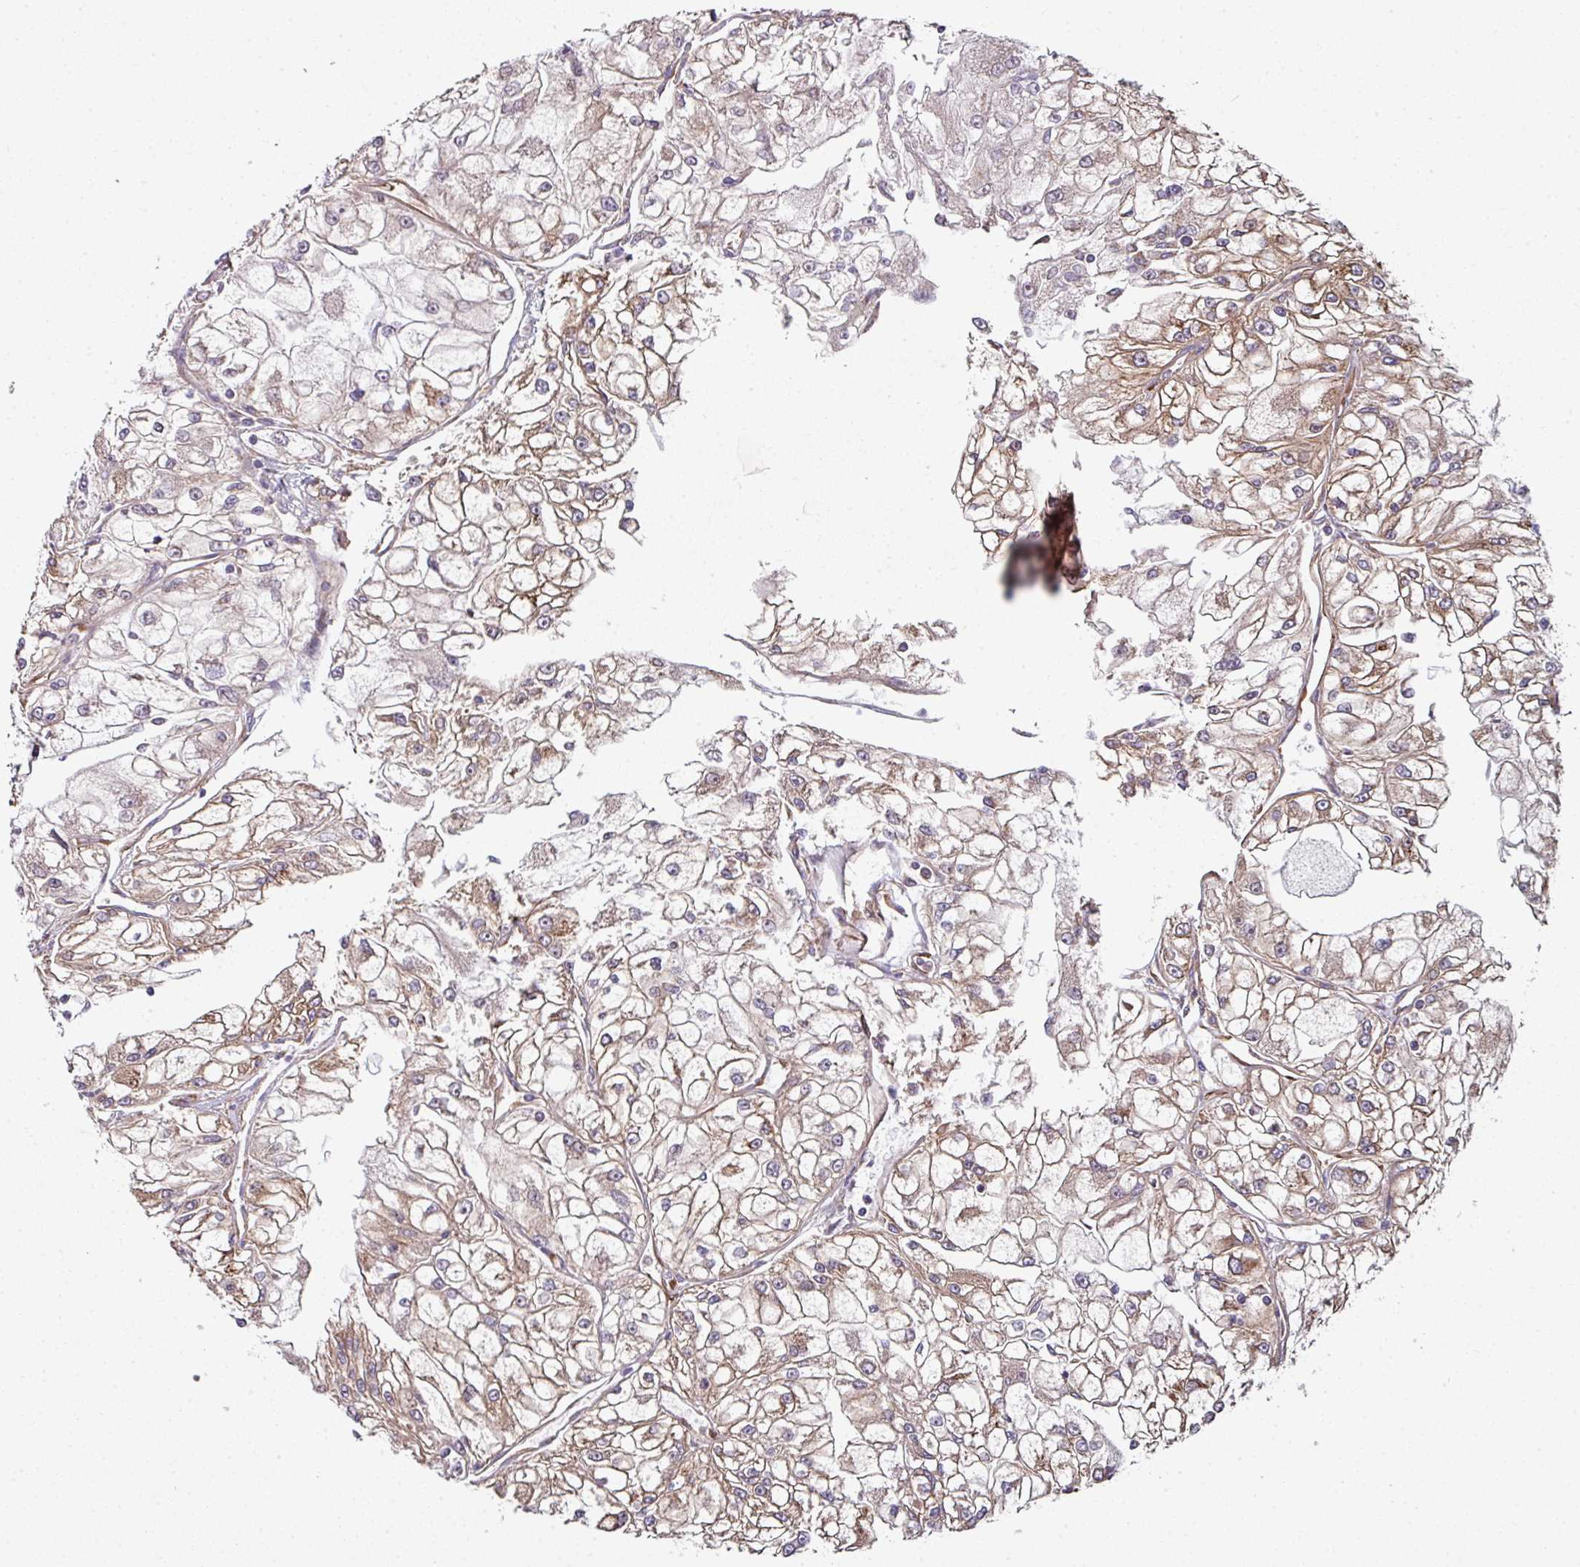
{"staining": {"intensity": "moderate", "quantity": ">75%", "location": "cytoplasmic/membranous"}, "tissue": "renal cancer", "cell_type": "Tumor cells", "image_type": "cancer", "snomed": [{"axis": "morphology", "description": "Adenocarcinoma, NOS"}, {"axis": "topography", "description": "Kidney"}], "caption": "Immunohistochemical staining of human adenocarcinoma (renal) exhibits medium levels of moderate cytoplasmic/membranous protein staining in approximately >75% of tumor cells.", "gene": "FAT4", "patient": {"sex": "female", "age": 72}}